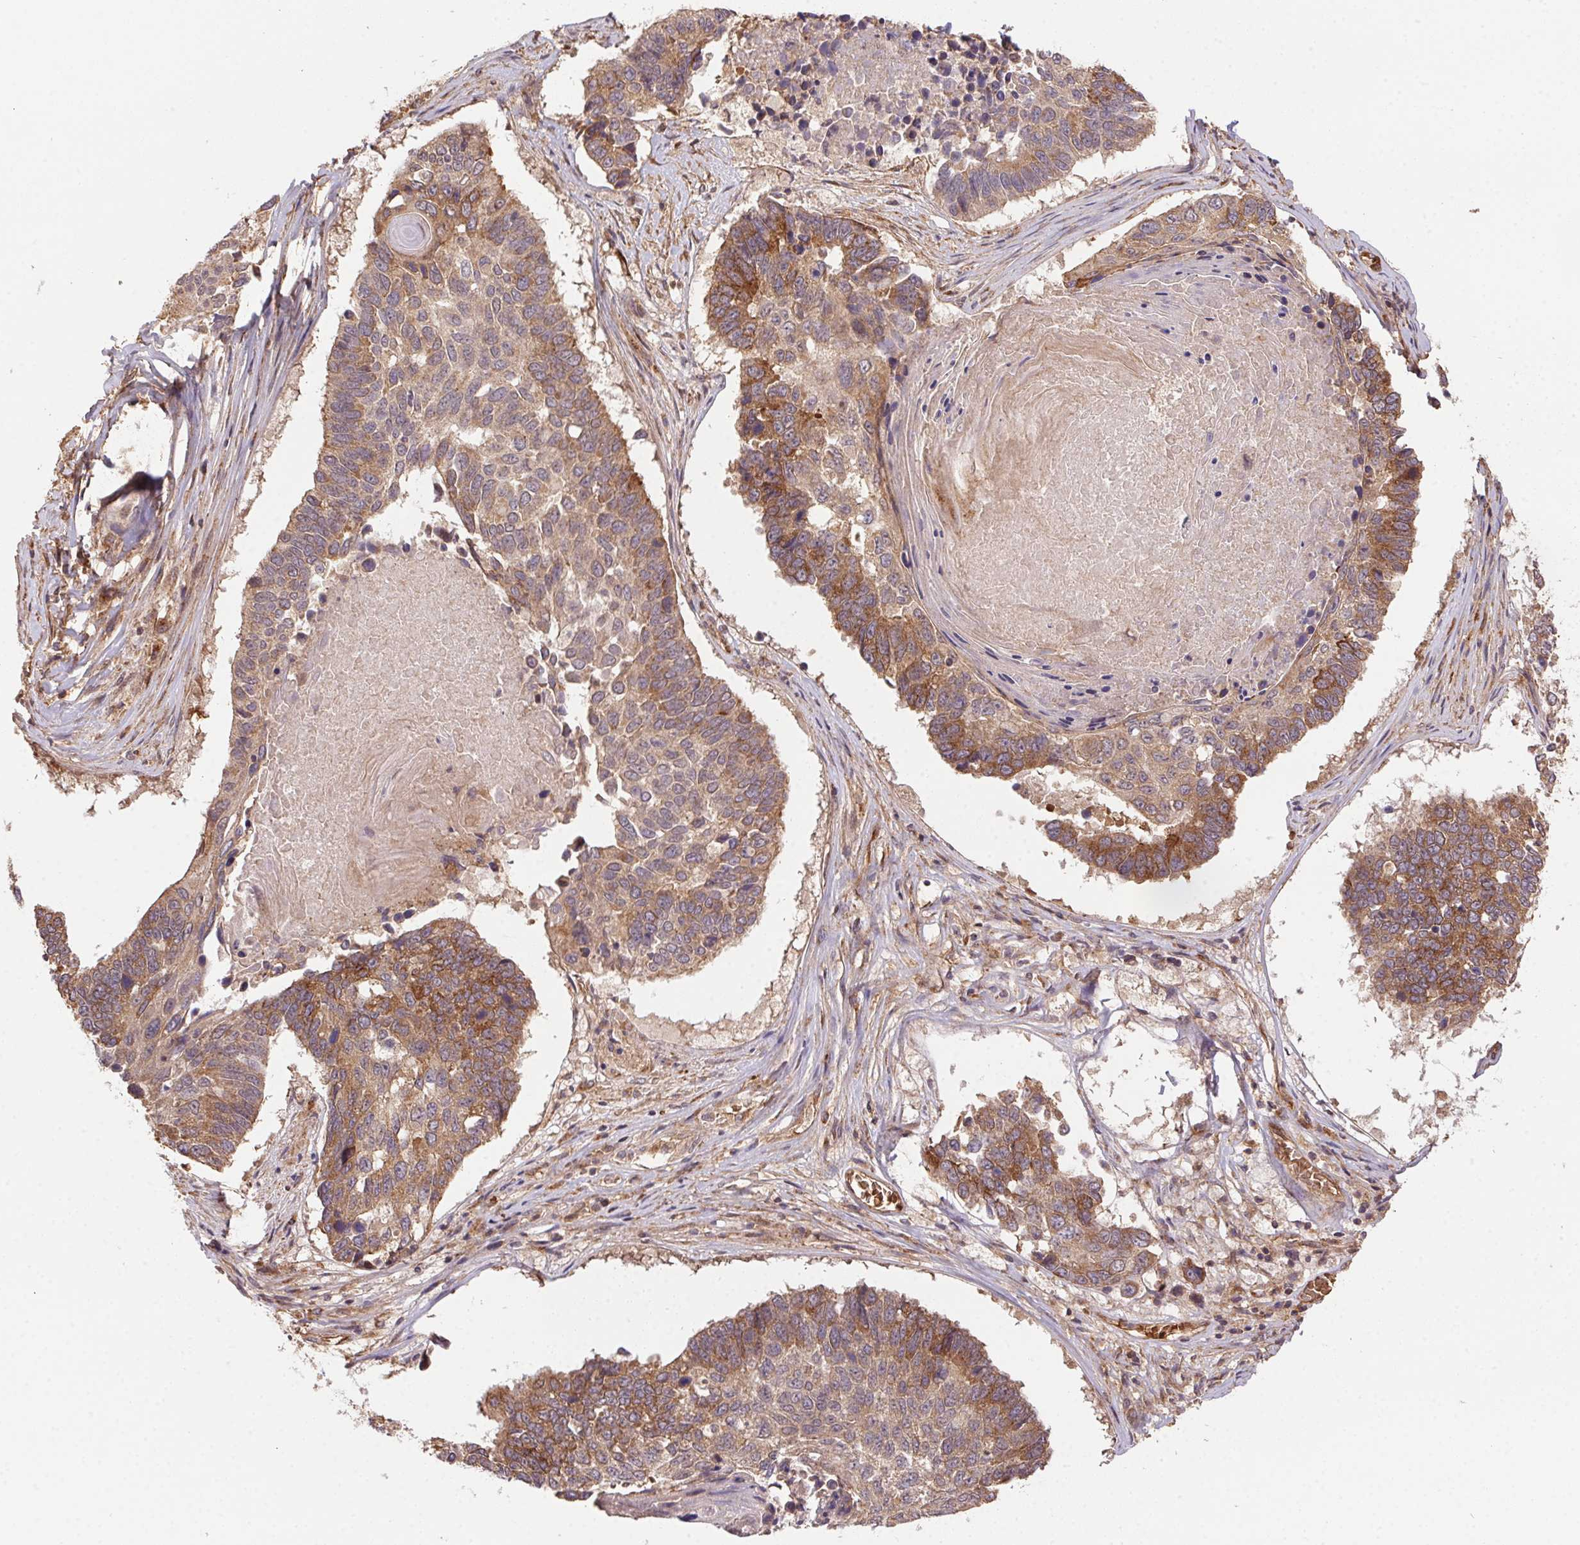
{"staining": {"intensity": "moderate", "quantity": ">75%", "location": "cytoplasmic/membranous"}, "tissue": "lung cancer", "cell_type": "Tumor cells", "image_type": "cancer", "snomed": [{"axis": "morphology", "description": "Squamous cell carcinoma, NOS"}, {"axis": "topography", "description": "Lung"}], "caption": "This is an image of immunohistochemistry (IHC) staining of lung squamous cell carcinoma, which shows moderate positivity in the cytoplasmic/membranous of tumor cells.", "gene": "USE1", "patient": {"sex": "male", "age": 73}}